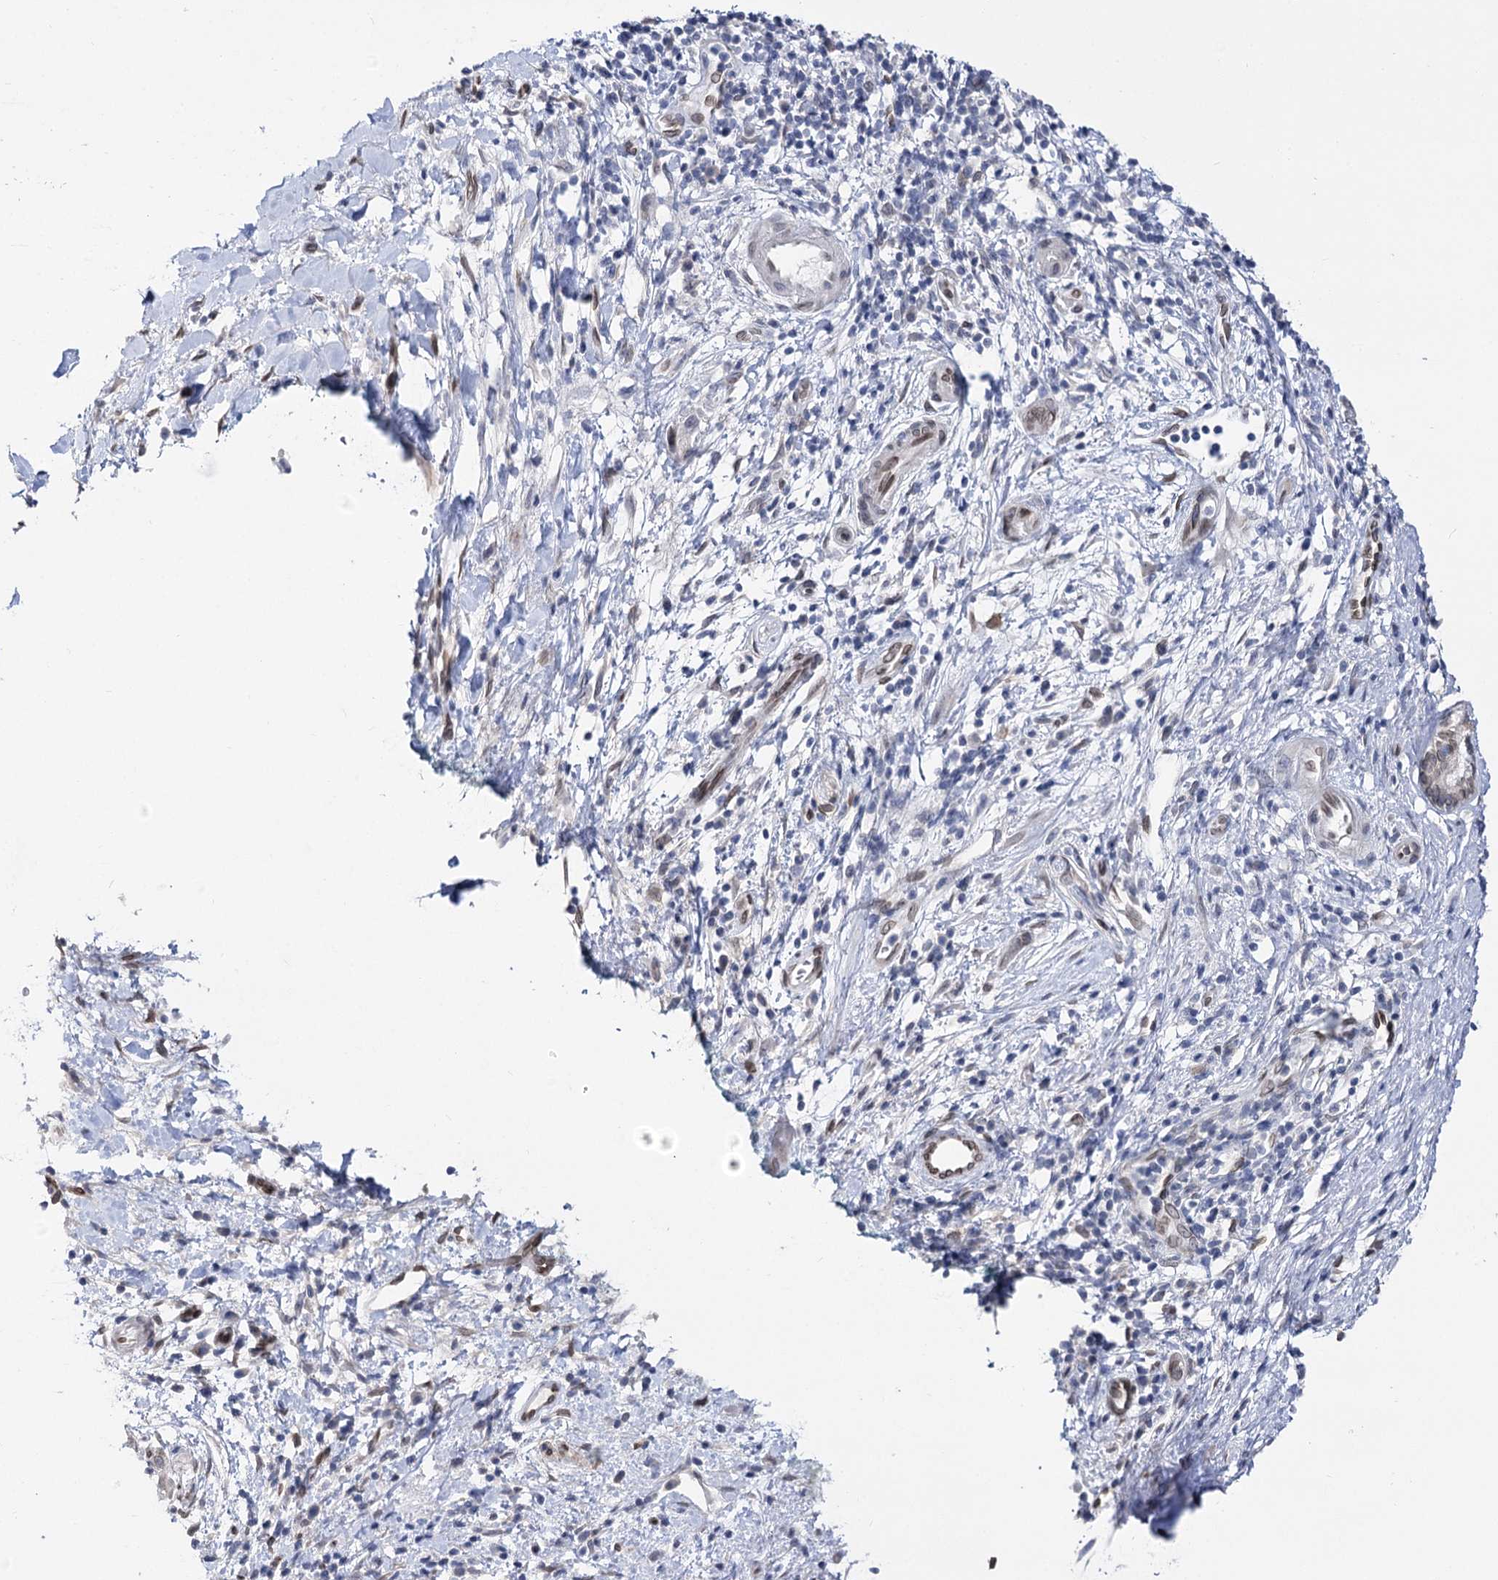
{"staining": {"intensity": "moderate", "quantity": "25%-75%", "location": "cytoplasmic/membranous,nuclear"}, "tissue": "pancreatic cancer", "cell_type": "Tumor cells", "image_type": "cancer", "snomed": [{"axis": "morphology", "description": "Adenocarcinoma, NOS"}, {"axis": "topography", "description": "Pancreas"}], "caption": "High-power microscopy captured an IHC image of adenocarcinoma (pancreatic), revealing moderate cytoplasmic/membranous and nuclear staining in about 25%-75% of tumor cells.", "gene": "TMEM201", "patient": {"sex": "female", "age": 73}}